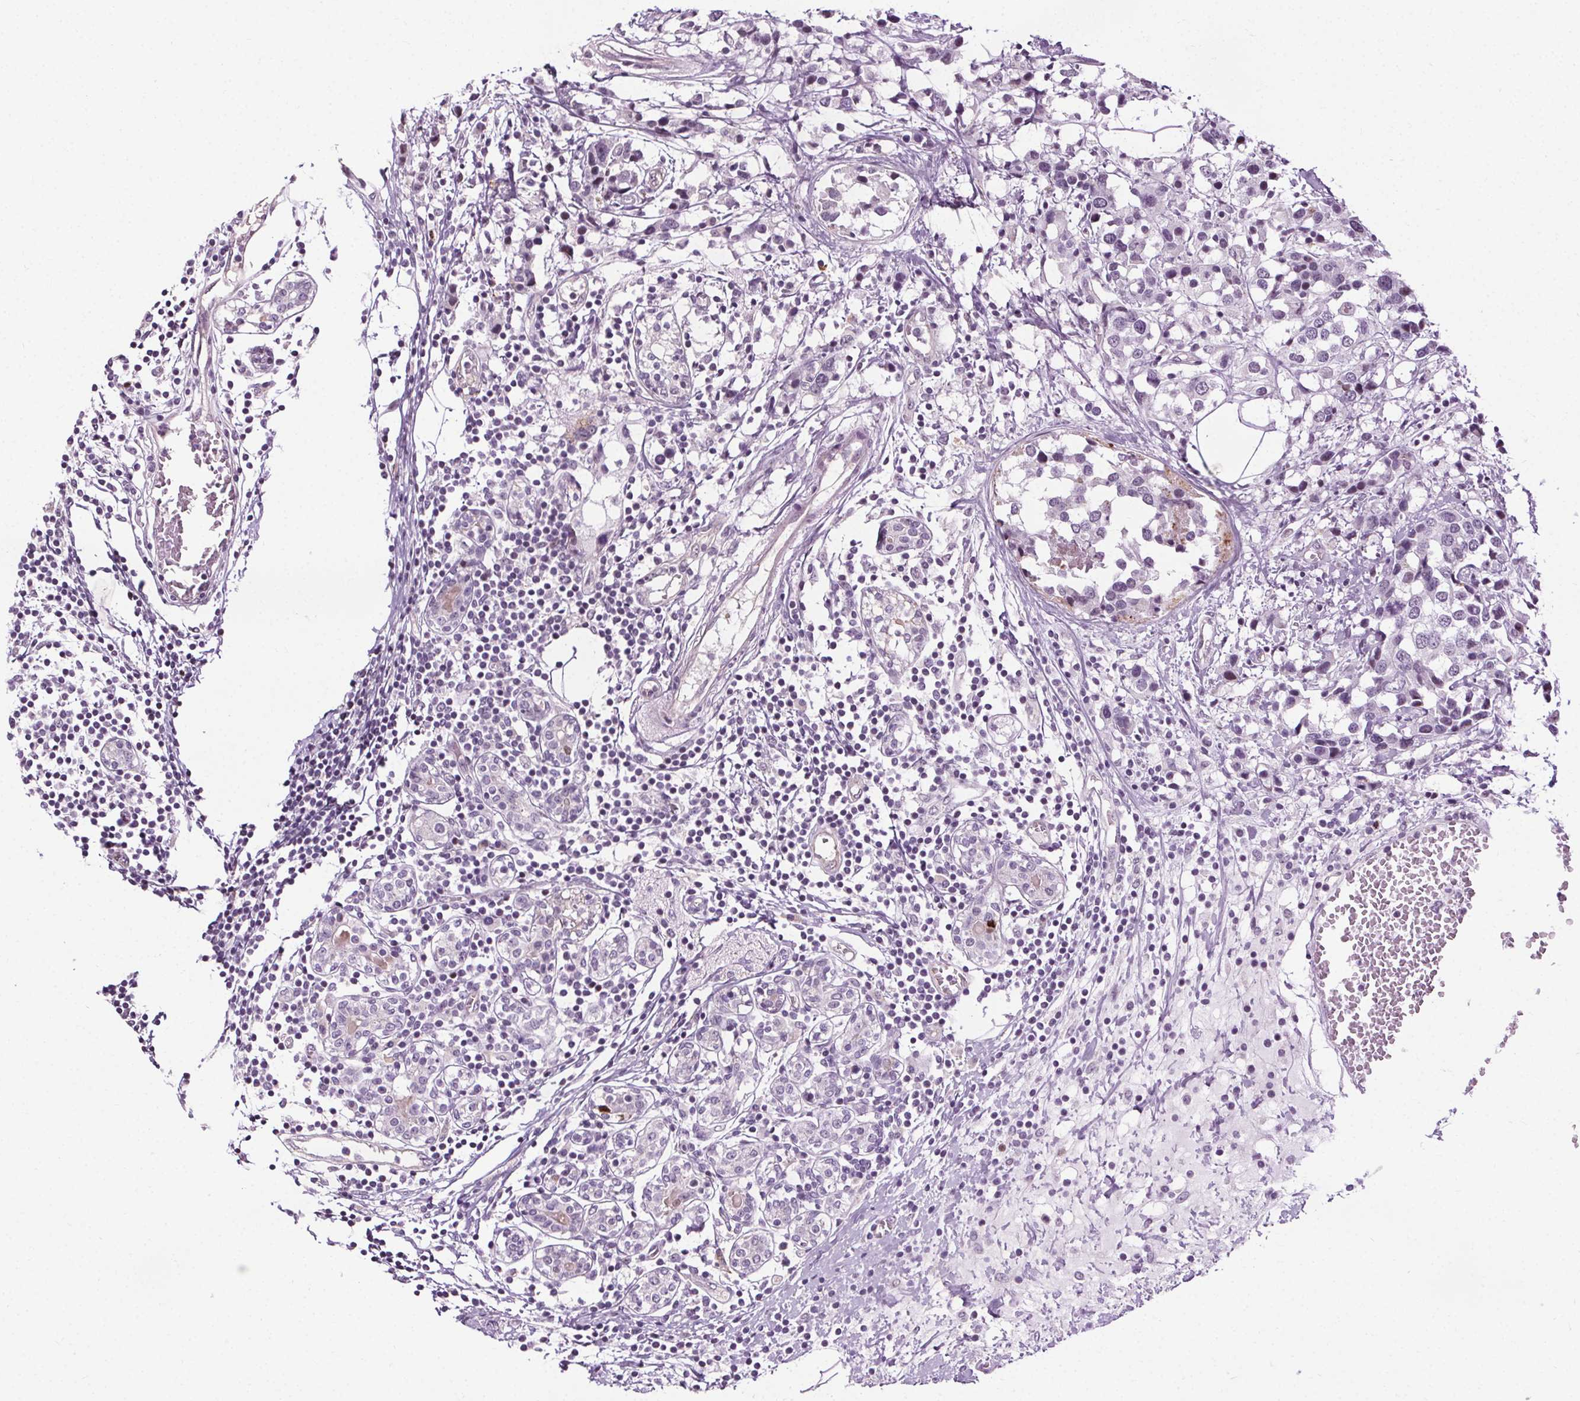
{"staining": {"intensity": "negative", "quantity": "none", "location": "none"}, "tissue": "breast cancer", "cell_type": "Tumor cells", "image_type": "cancer", "snomed": [{"axis": "morphology", "description": "Lobular carcinoma"}, {"axis": "topography", "description": "Breast"}], "caption": "IHC of human lobular carcinoma (breast) shows no expression in tumor cells. Nuclei are stained in blue.", "gene": "CEBPA", "patient": {"sex": "female", "age": 59}}